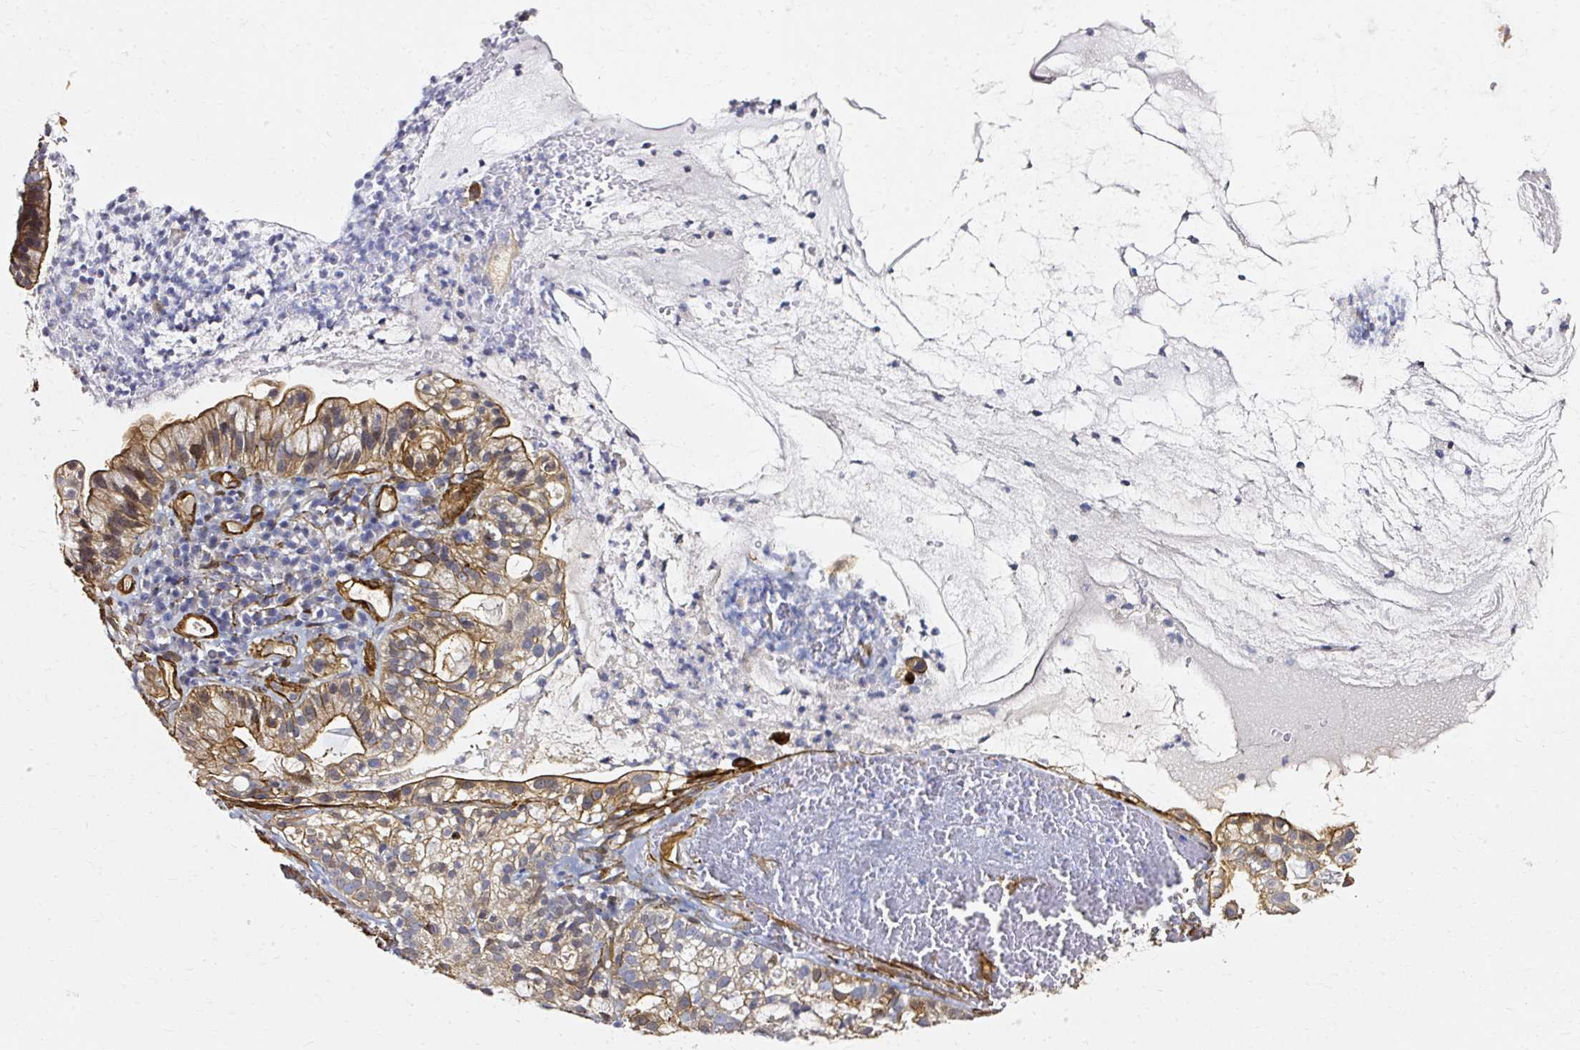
{"staining": {"intensity": "moderate", "quantity": ">75%", "location": "cytoplasmic/membranous"}, "tissue": "cervical cancer", "cell_type": "Tumor cells", "image_type": "cancer", "snomed": [{"axis": "morphology", "description": "Adenocarcinoma, NOS"}, {"axis": "topography", "description": "Cervix"}], "caption": "Adenocarcinoma (cervical) stained with a brown dye shows moderate cytoplasmic/membranous positive staining in approximately >75% of tumor cells.", "gene": "CNN3", "patient": {"sex": "female", "age": 41}}